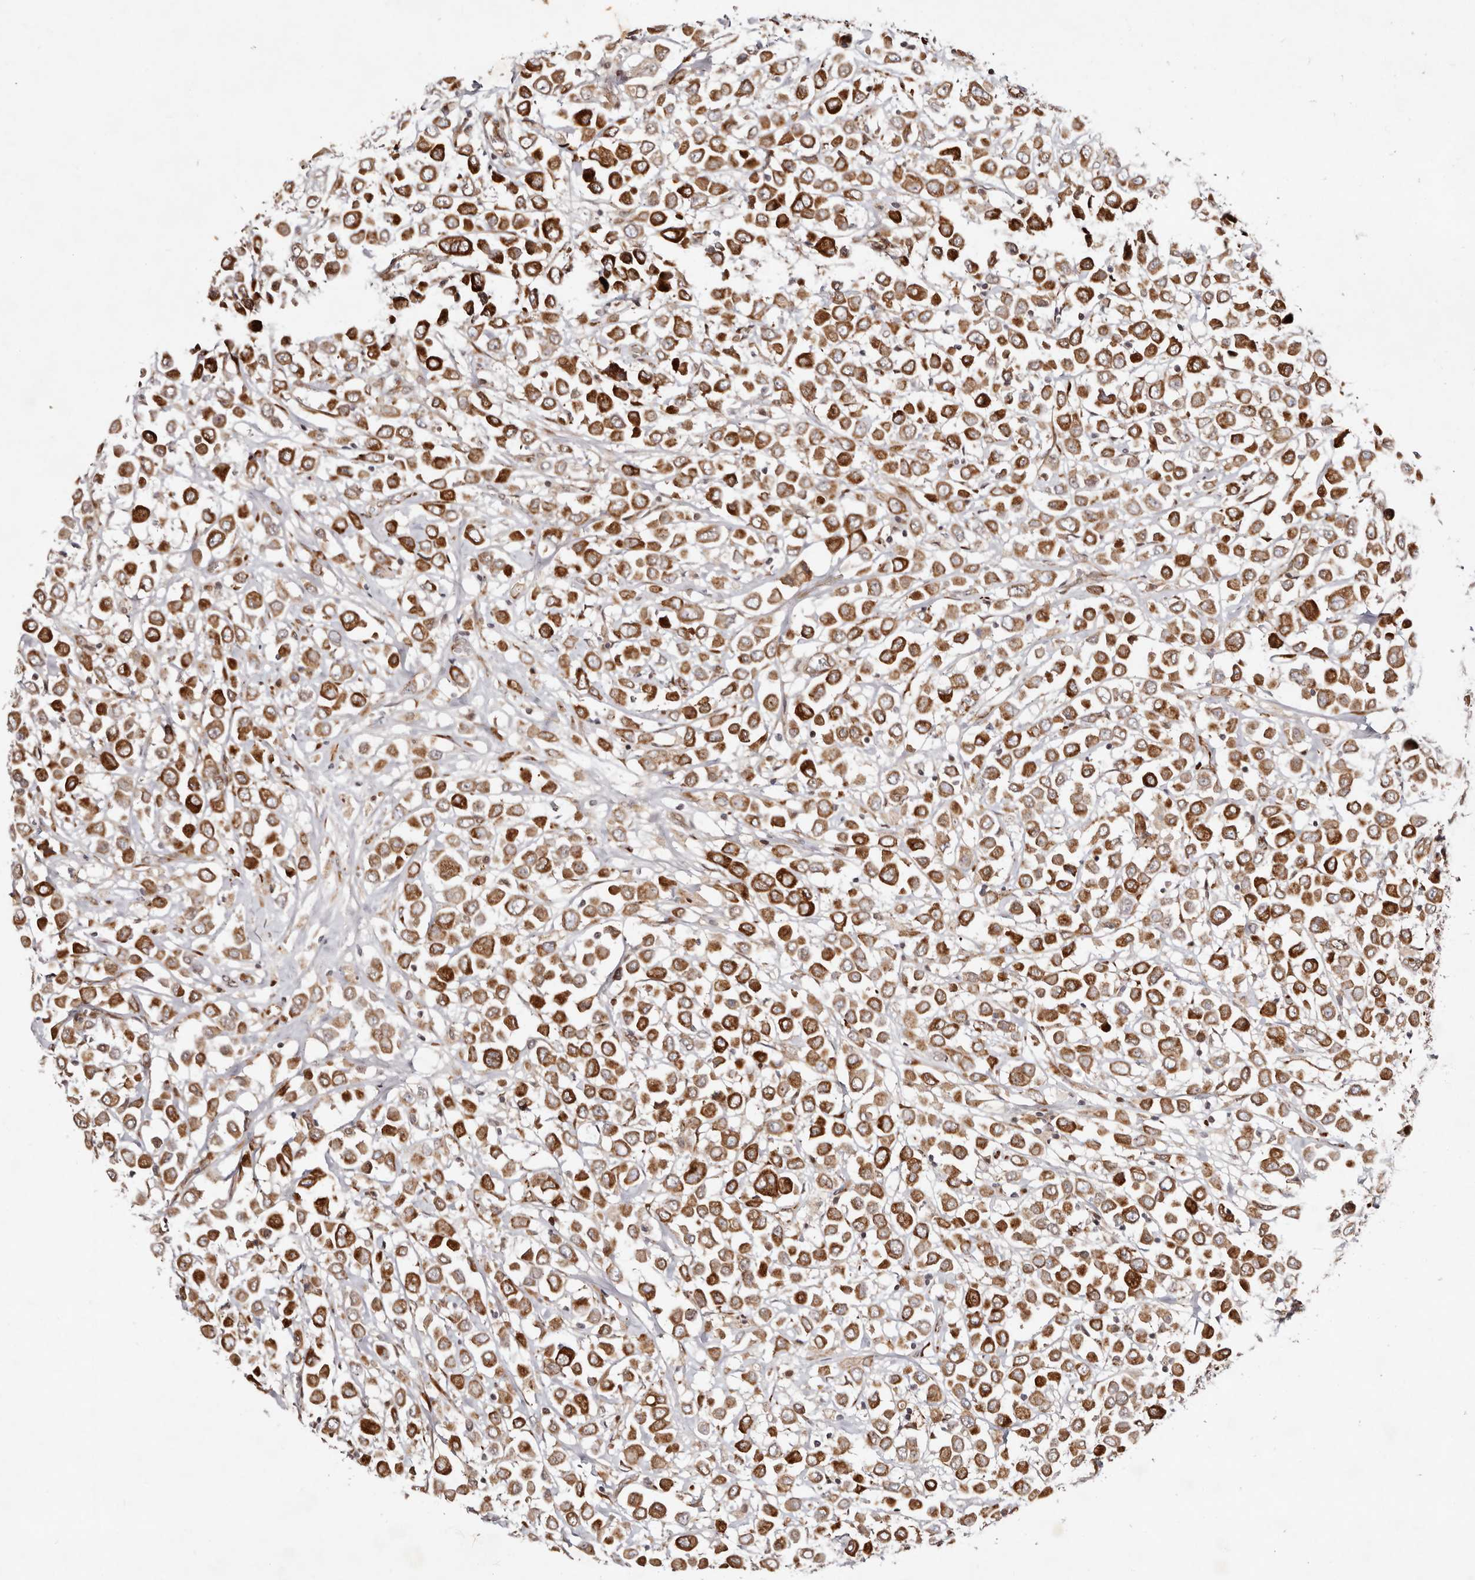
{"staining": {"intensity": "strong", "quantity": ">75%", "location": "cytoplasmic/membranous"}, "tissue": "breast cancer", "cell_type": "Tumor cells", "image_type": "cancer", "snomed": [{"axis": "morphology", "description": "Duct carcinoma"}, {"axis": "topography", "description": "Breast"}], "caption": "Immunohistochemical staining of intraductal carcinoma (breast) displays high levels of strong cytoplasmic/membranous expression in approximately >75% of tumor cells.", "gene": "BCL2L15", "patient": {"sex": "female", "age": 61}}